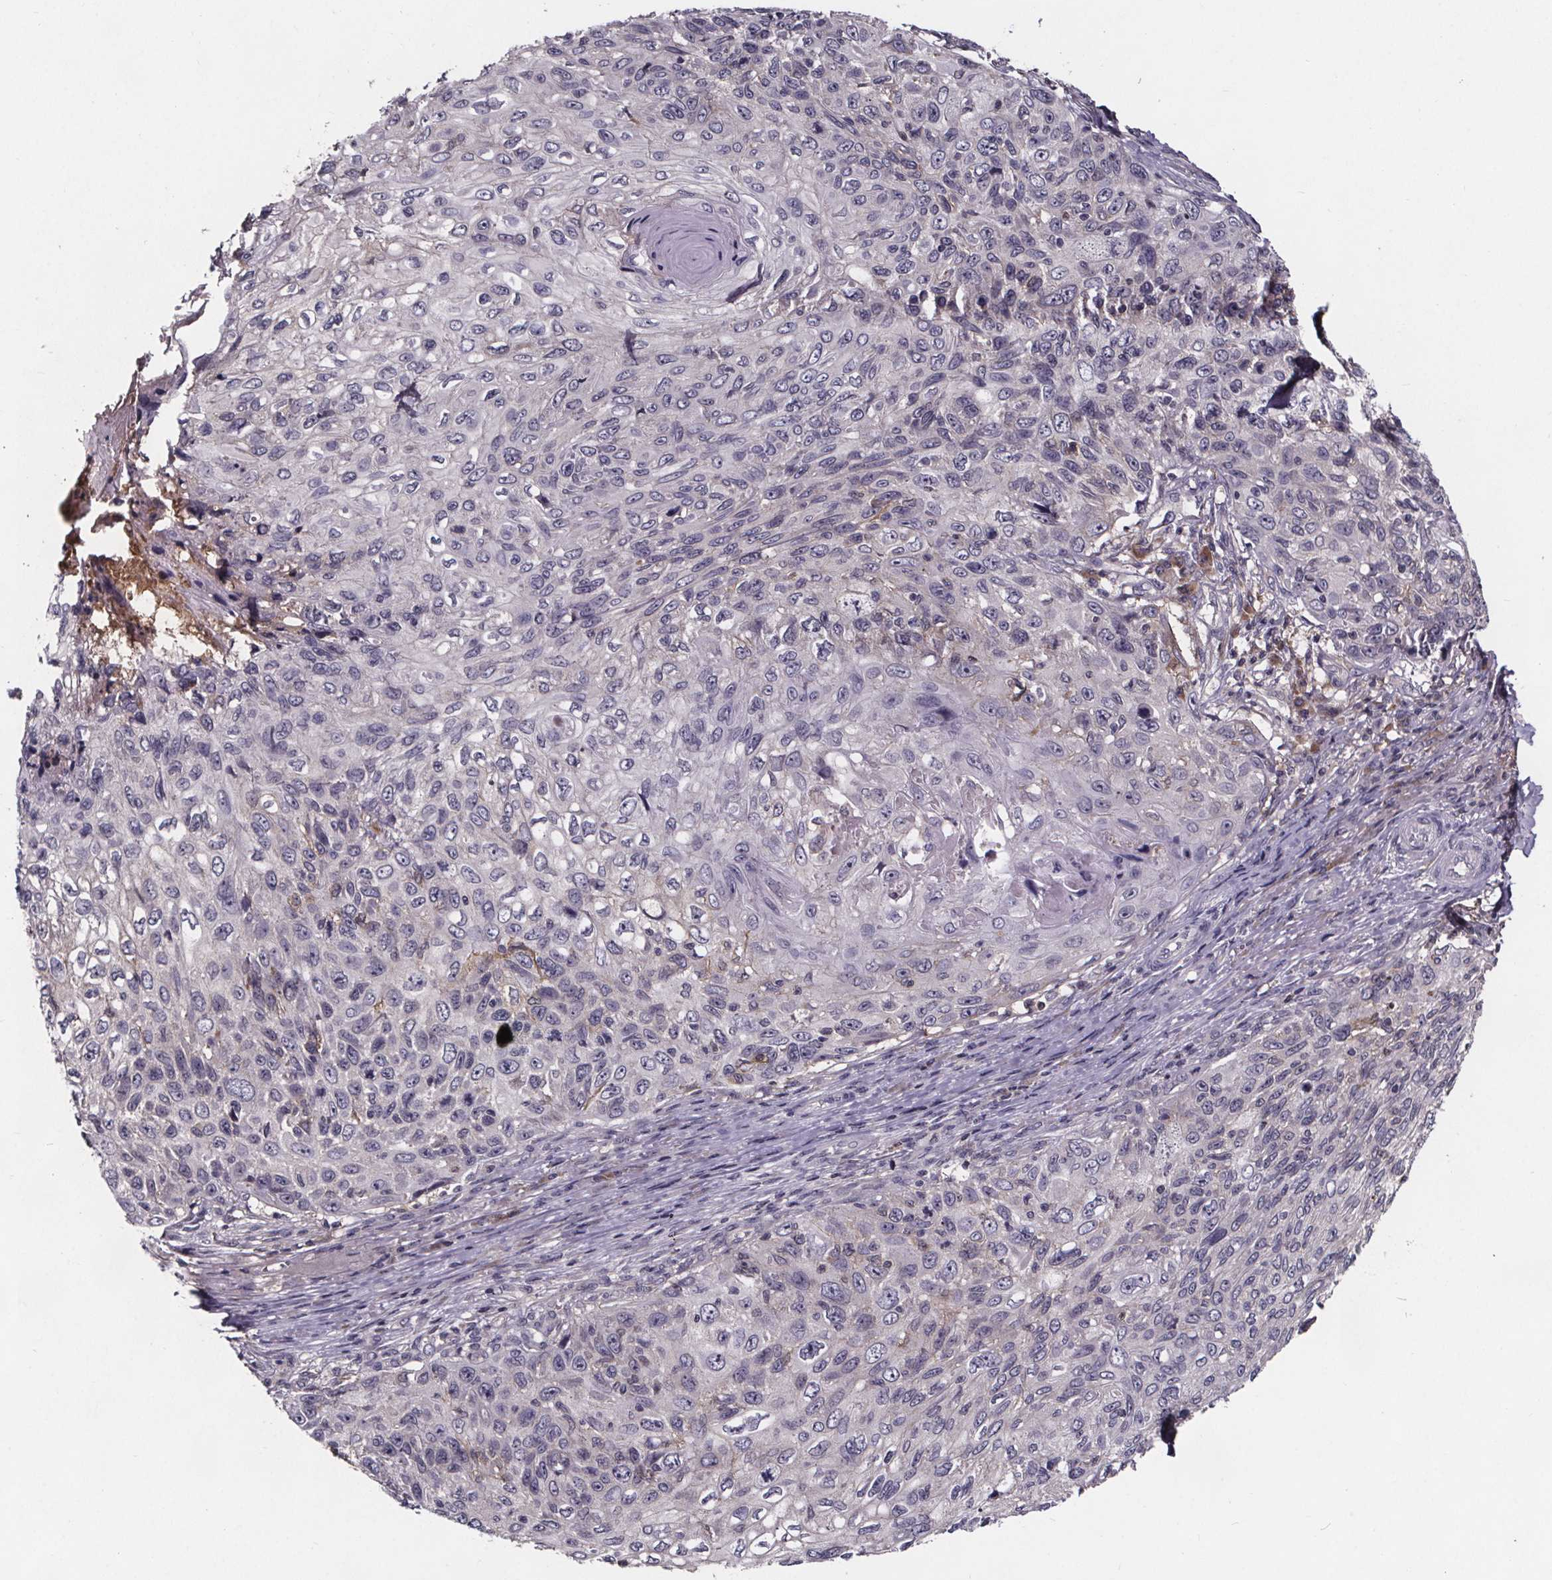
{"staining": {"intensity": "negative", "quantity": "none", "location": "none"}, "tissue": "skin cancer", "cell_type": "Tumor cells", "image_type": "cancer", "snomed": [{"axis": "morphology", "description": "Squamous cell carcinoma, NOS"}, {"axis": "topography", "description": "Skin"}], "caption": "Immunohistochemical staining of skin cancer (squamous cell carcinoma) shows no significant expression in tumor cells. (DAB (3,3'-diaminobenzidine) immunohistochemistry (IHC) visualized using brightfield microscopy, high magnification).", "gene": "NPHP4", "patient": {"sex": "male", "age": 92}}